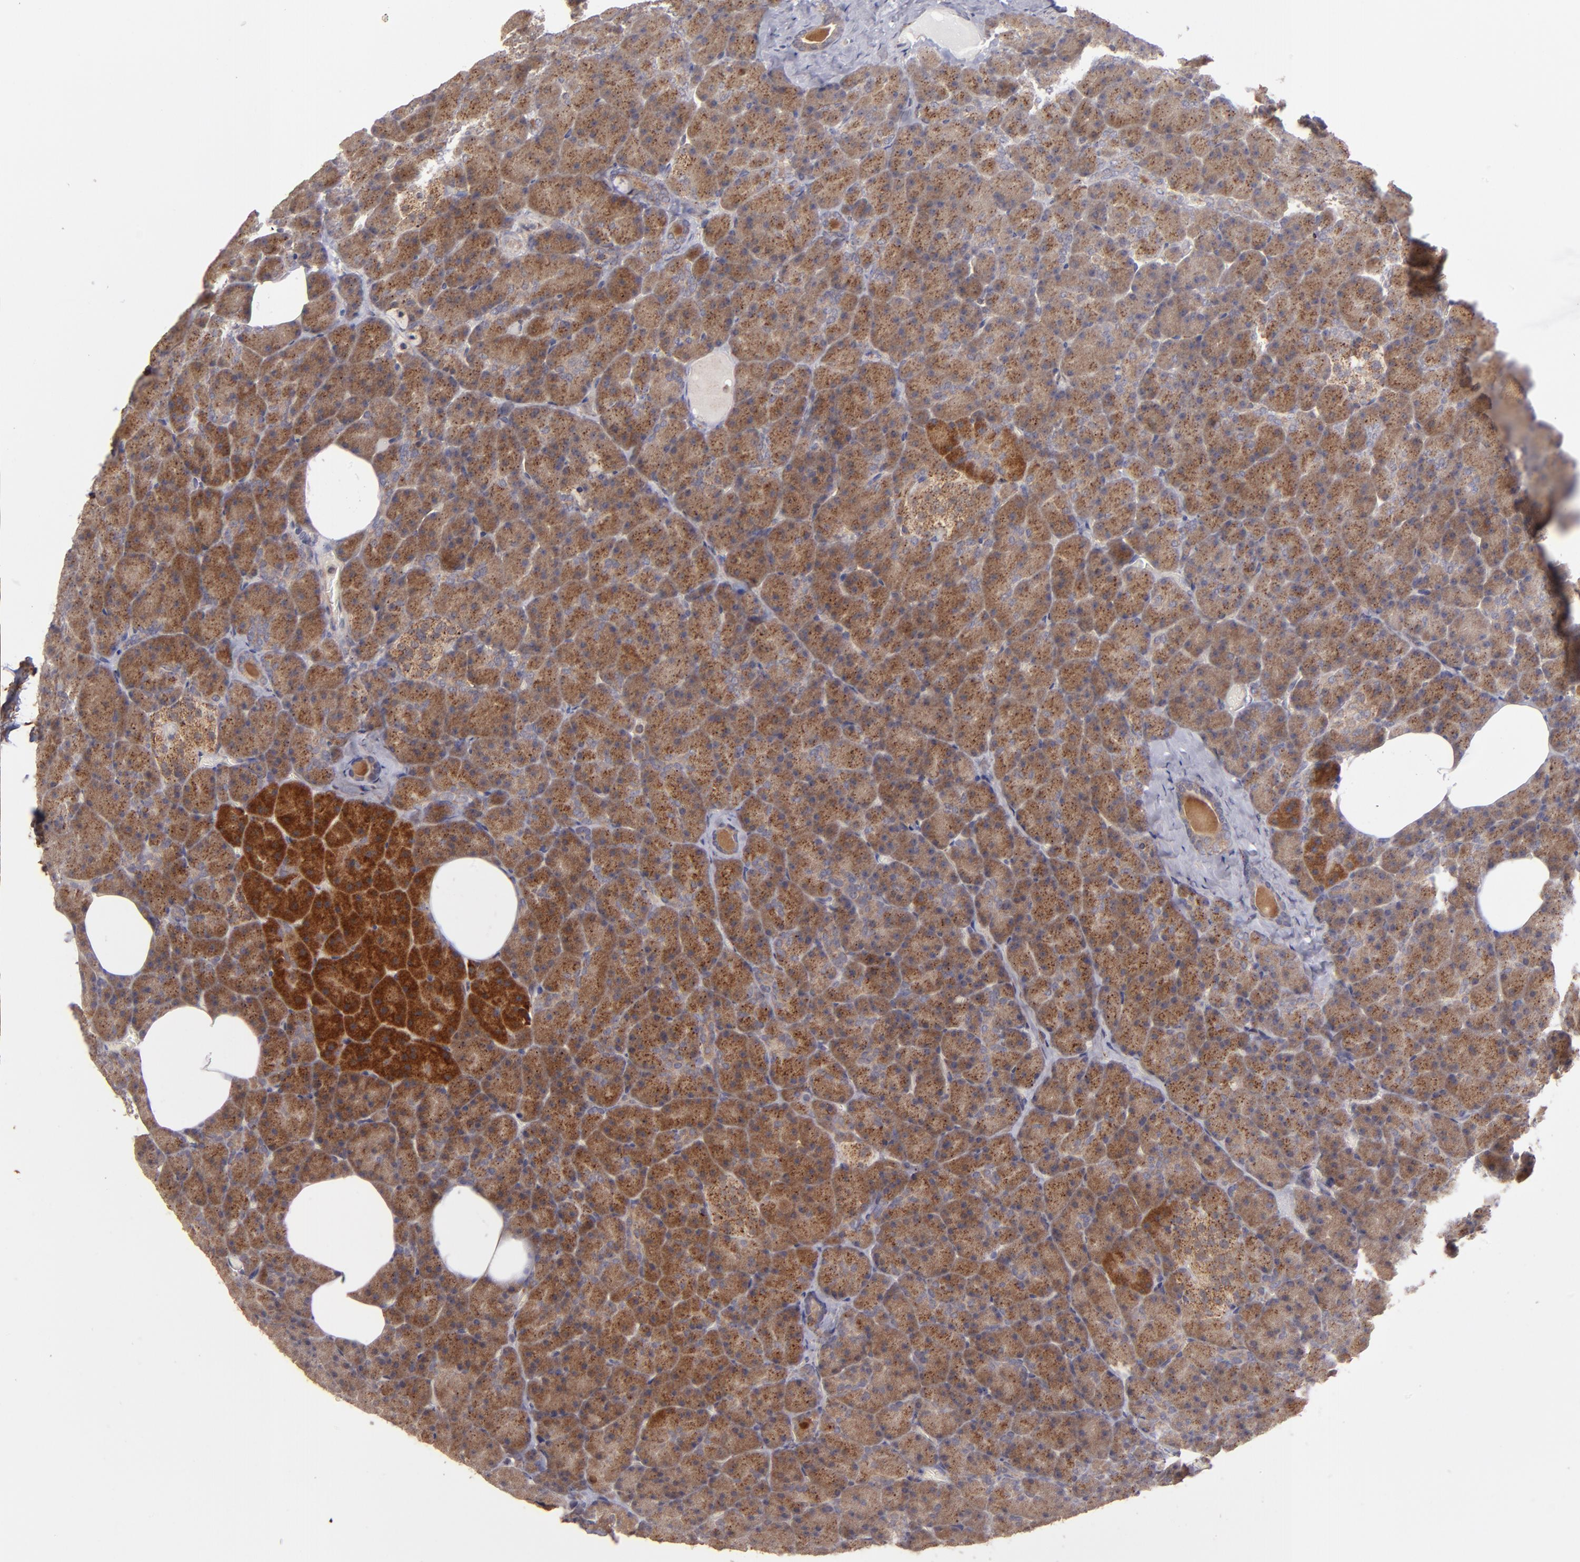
{"staining": {"intensity": "moderate", "quantity": ">75%", "location": "cytoplasmic/membranous"}, "tissue": "pancreas", "cell_type": "Exocrine glandular cells", "image_type": "normal", "snomed": [{"axis": "morphology", "description": "Normal tissue, NOS"}, {"axis": "topography", "description": "Pancreas"}], "caption": "This photomicrograph reveals IHC staining of unremarkable pancreas, with medium moderate cytoplasmic/membranous positivity in approximately >75% of exocrine glandular cells.", "gene": "ZFYVE1", "patient": {"sex": "female", "age": 35}}